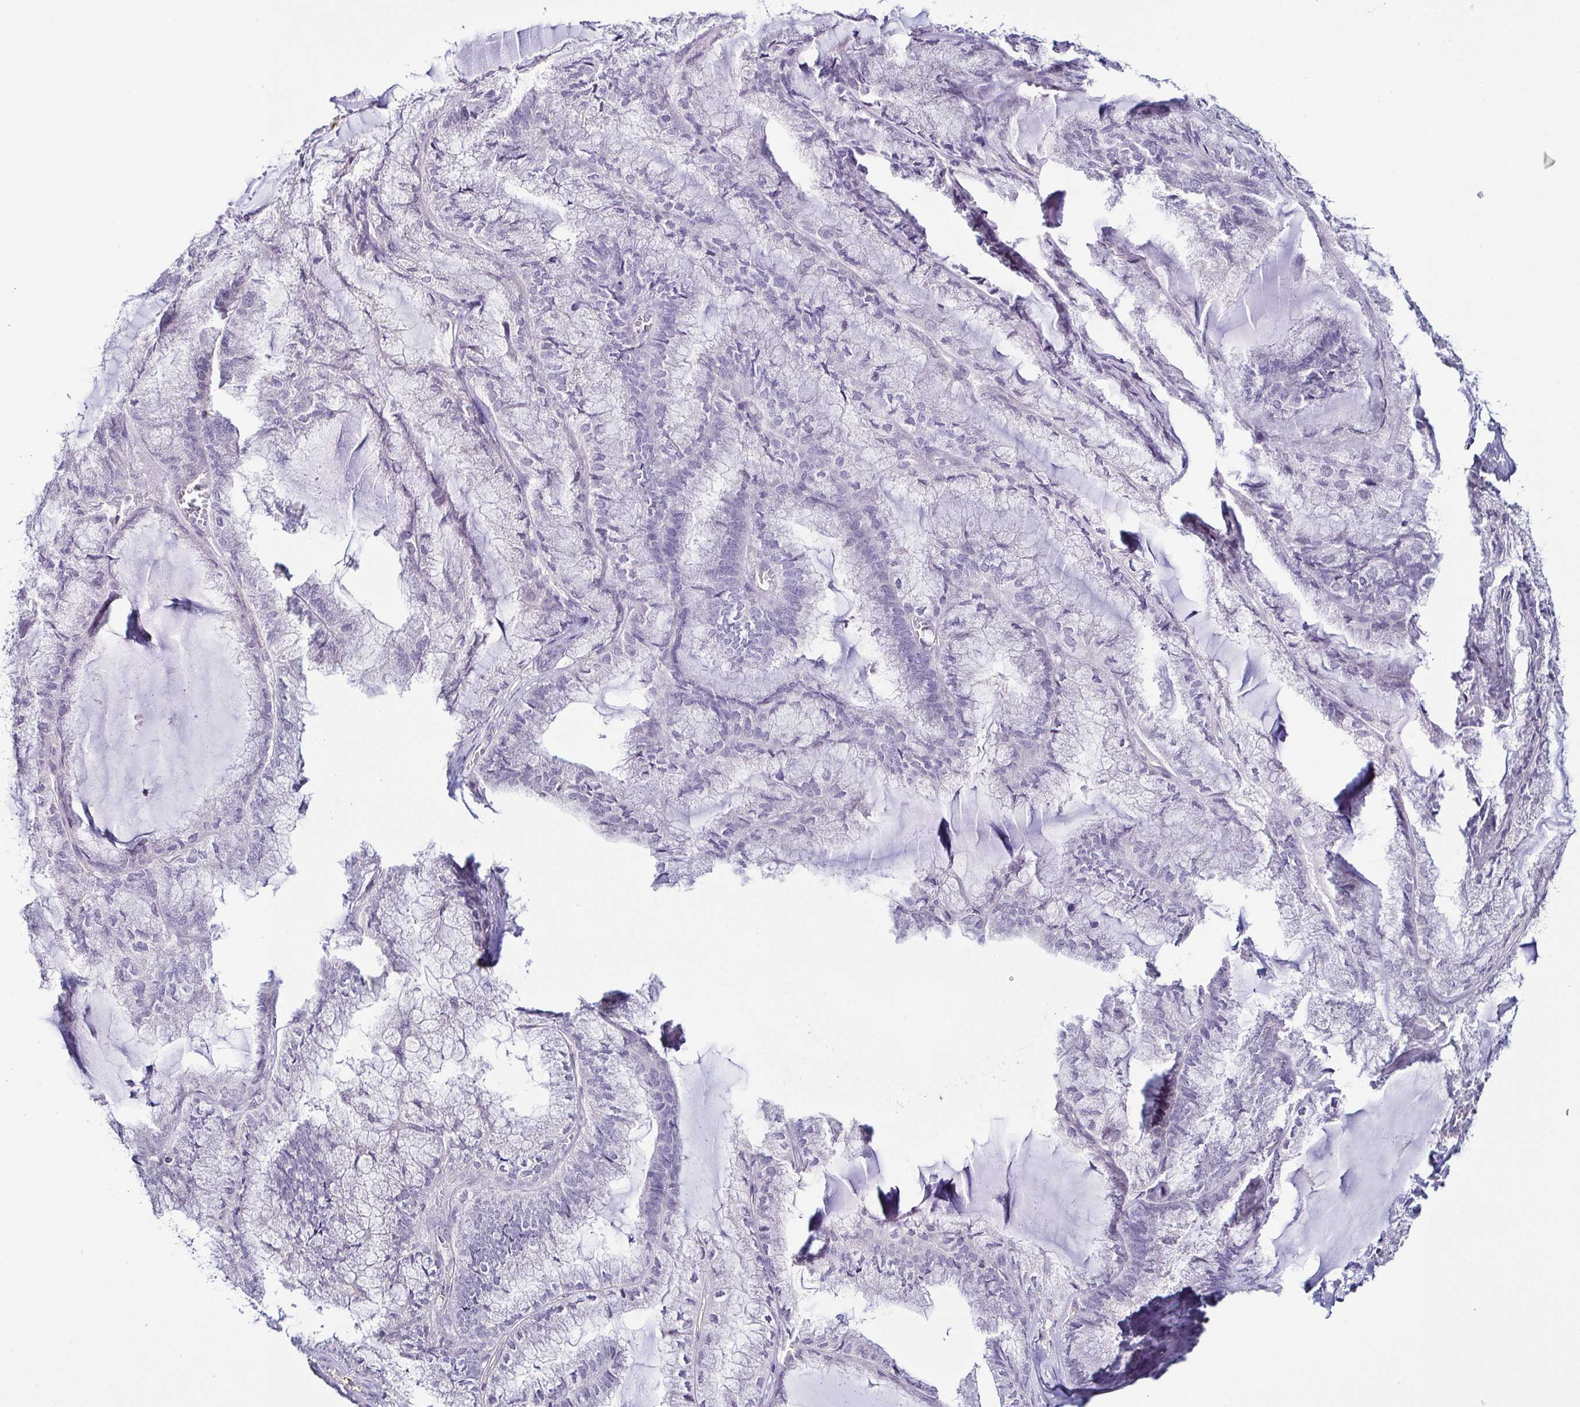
{"staining": {"intensity": "negative", "quantity": "none", "location": "none"}, "tissue": "endometrial cancer", "cell_type": "Tumor cells", "image_type": "cancer", "snomed": [{"axis": "morphology", "description": "Carcinoma, NOS"}, {"axis": "topography", "description": "Endometrium"}], "caption": "DAB (3,3'-diaminobenzidine) immunohistochemical staining of endometrial carcinoma shows no significant expression in tumor cells.", "gene": "TNNT2", "patient": {"sex": "female", "age": 62}}